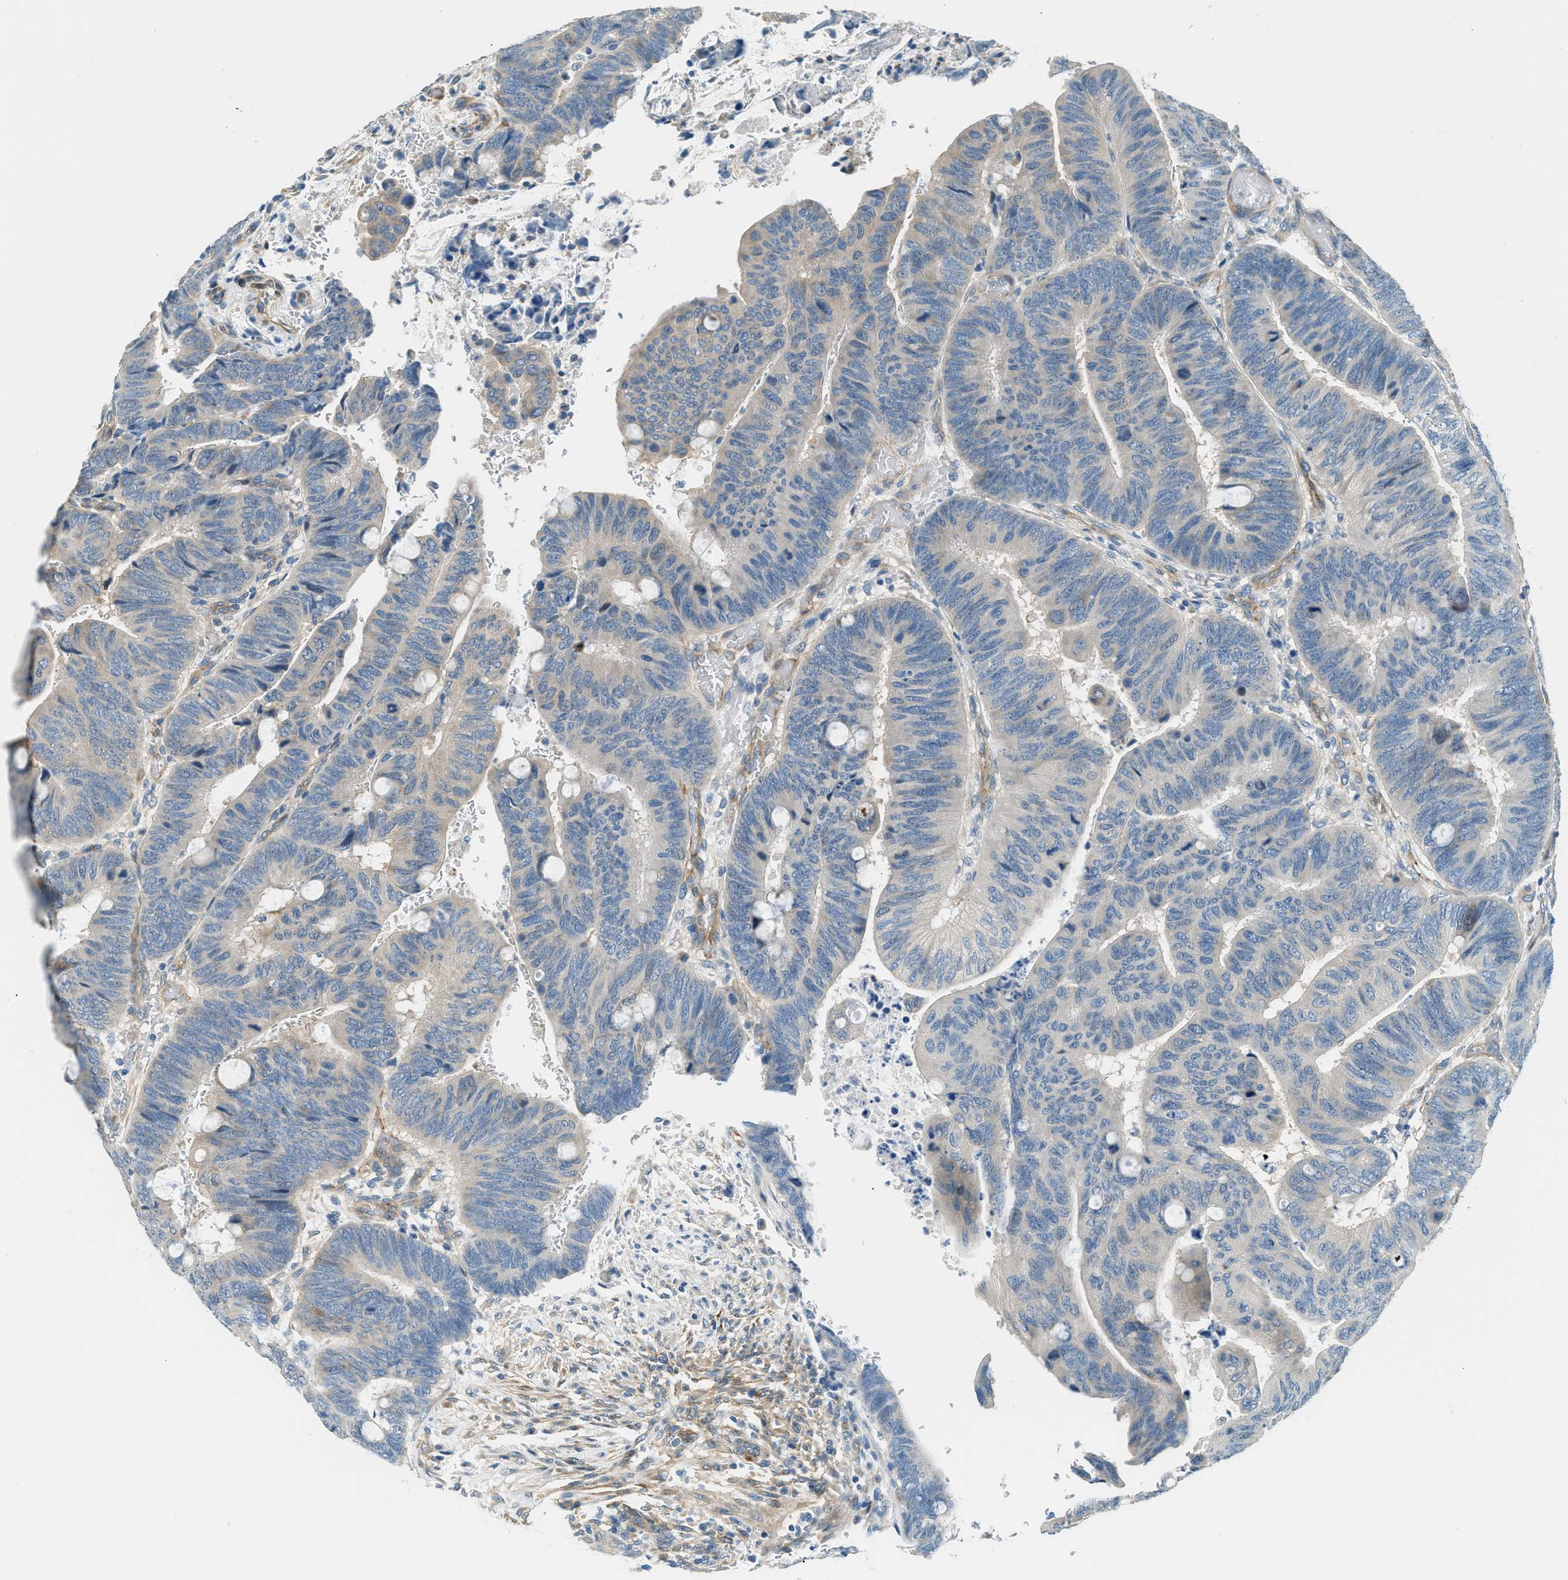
{"staining": {"intensity": "negative", "quantity": "none", "location": "none"}, "tissue": "colorectal cancer", "cell_type": "Tumor cells", "image_type": "cancer", "snomed": [{"axis": "morphology", "description": "Normal tissue, NOS"}, {"axis": "morphology", "description": "Adenocarcinoma, NOS"}, {"axis": "topography", "description": "Rectum"}], "caption": "This is an immunohistochemistry micrograph of human adenocarcinoma (colorectal). There is no positivity in tumor cells.", "gene": "ZNF367", "patient": {"sex": "male", "age": 92}}